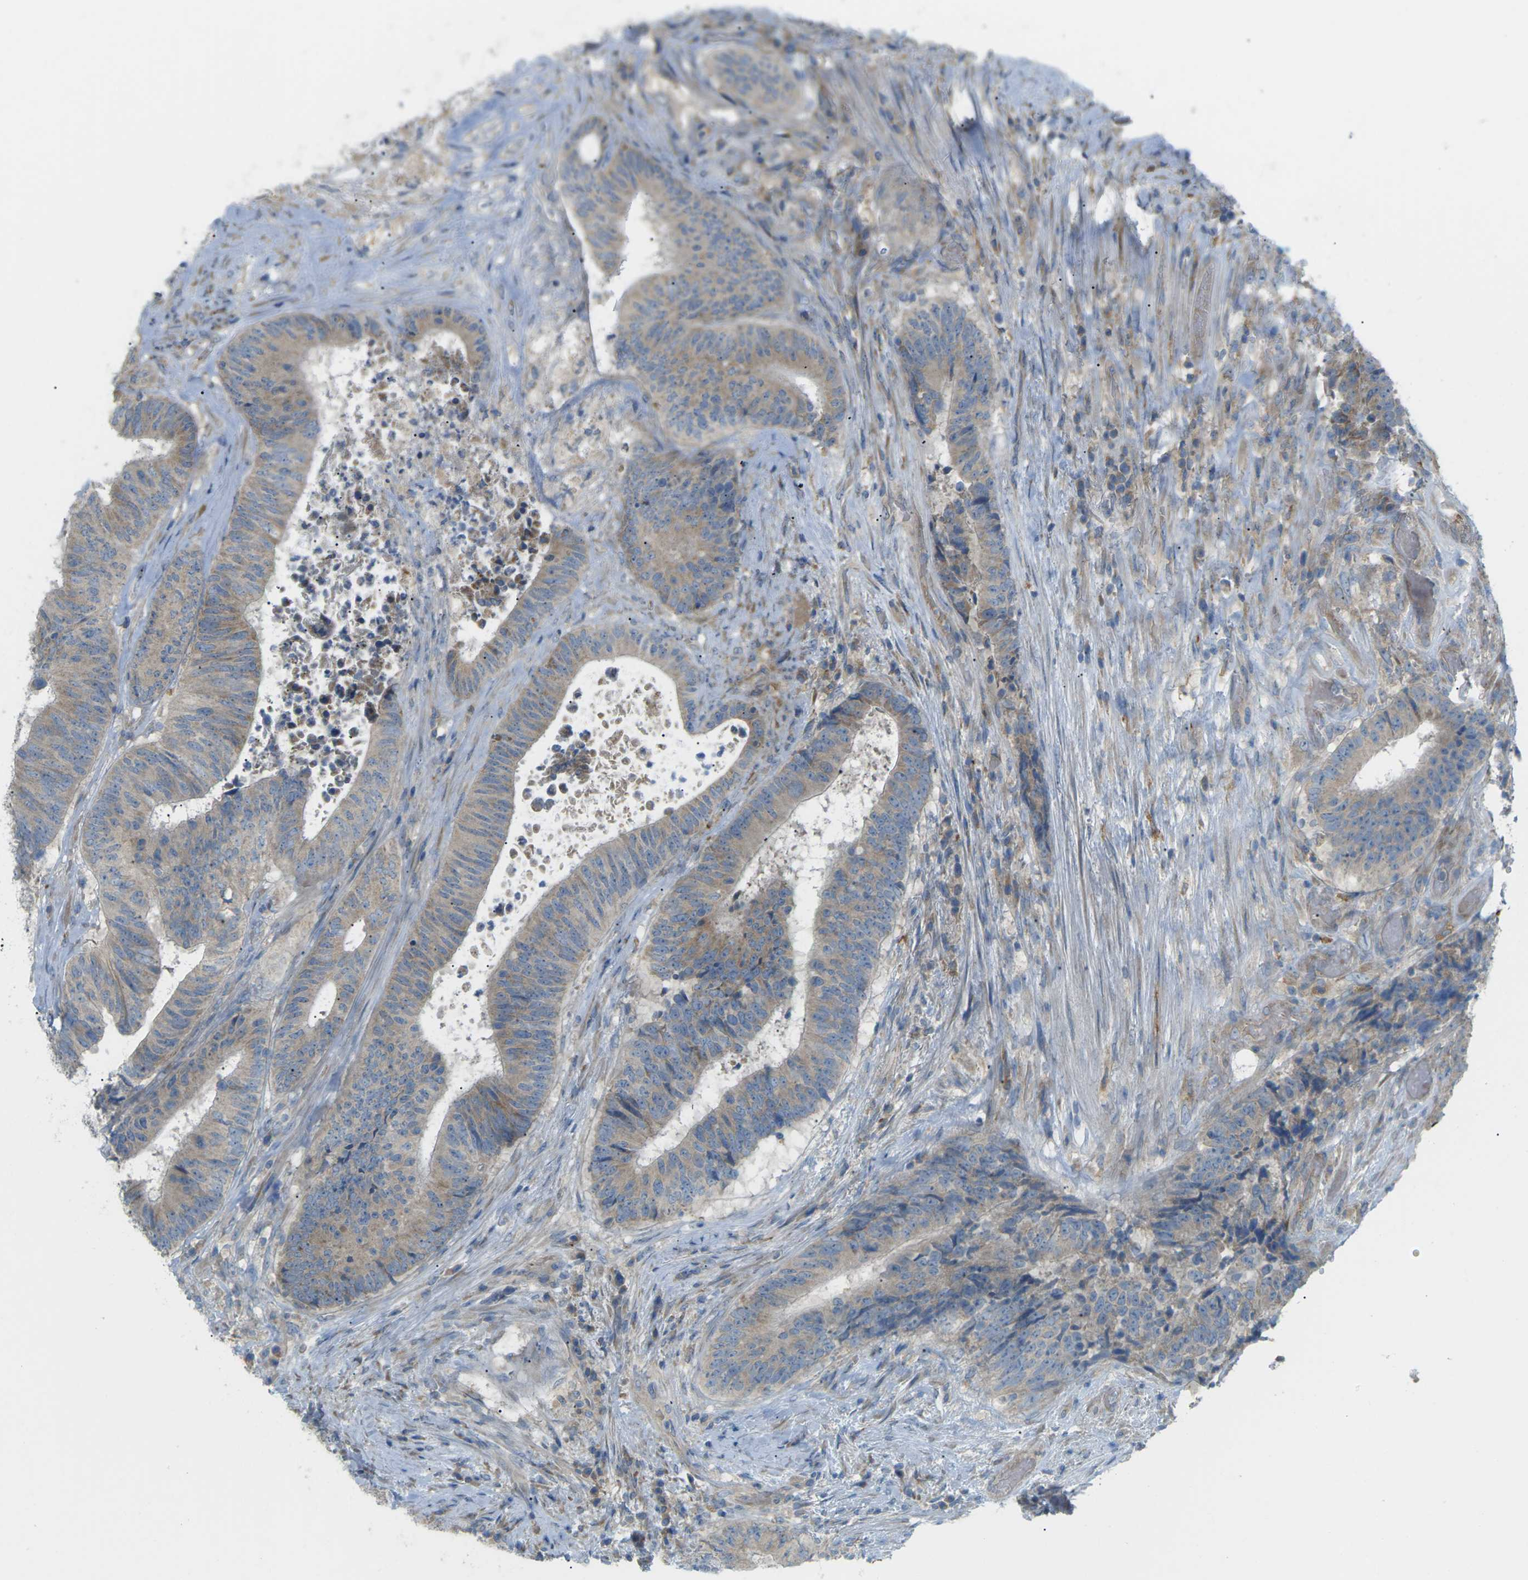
{"staining": {"intensity": "moderate", "quantity": "25%-75%", "location": "cytoplasmic/membranous"}, "tissue": "colorectal cancer", "cell_type": "Tumor cells", "image_type": "cancer", "snomed": [{"axis": "morphology", "description": "Adenocarcinoma, NOS"}, {"axis": "topography", "description": "Rectum"}], "caption": "Colorectal cancer stained with DAB immunohistochemistry reveals medium levels of moderate cytoplasmic/membranous staining in about 25%-75% of tumor cells.", "gene": "MYLK4", "patient": {"sex": "male", "age": 72}}